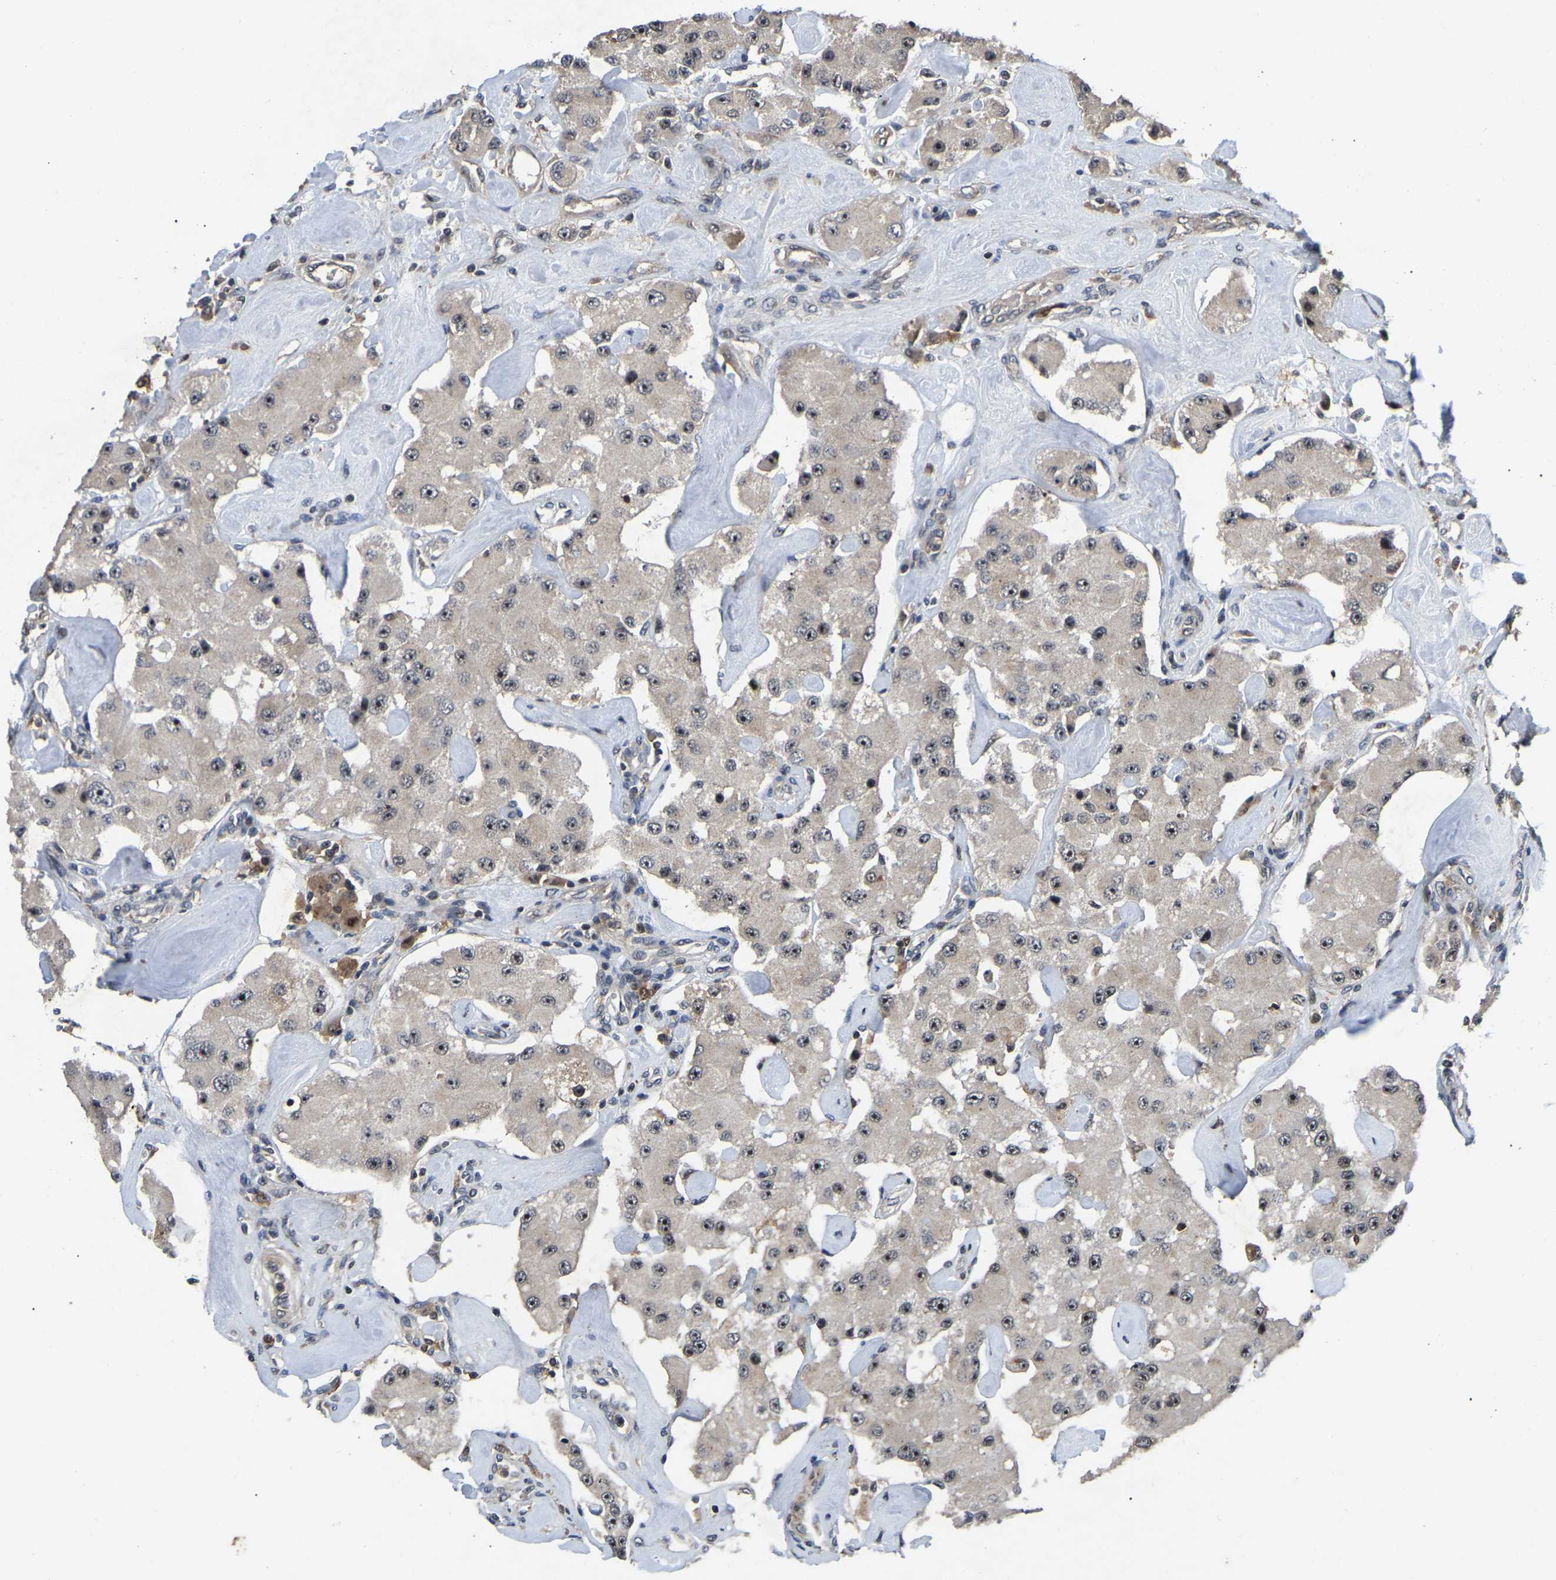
{"staining": {"intensity": "weak", "quantity": "25%-75%", "location": "nuclear"}, "tissue": "carcinoid", "cell_type": "Tumor cells", "image_type": "cancer", "snomed": [{"axis": "morphology", "description": "Carcinoid, malignant, NOS"}, {"axis": "topography", "description": "Pancreas"}], "caption": "This histopathology image reveals immunohistochemistry staining of human malignant carcinoid, with low weak nuclear expression in approximately 25%-75% of tumor cells.", "gene": "RBM28", "patient": {"sex": "male", "age": 41}}